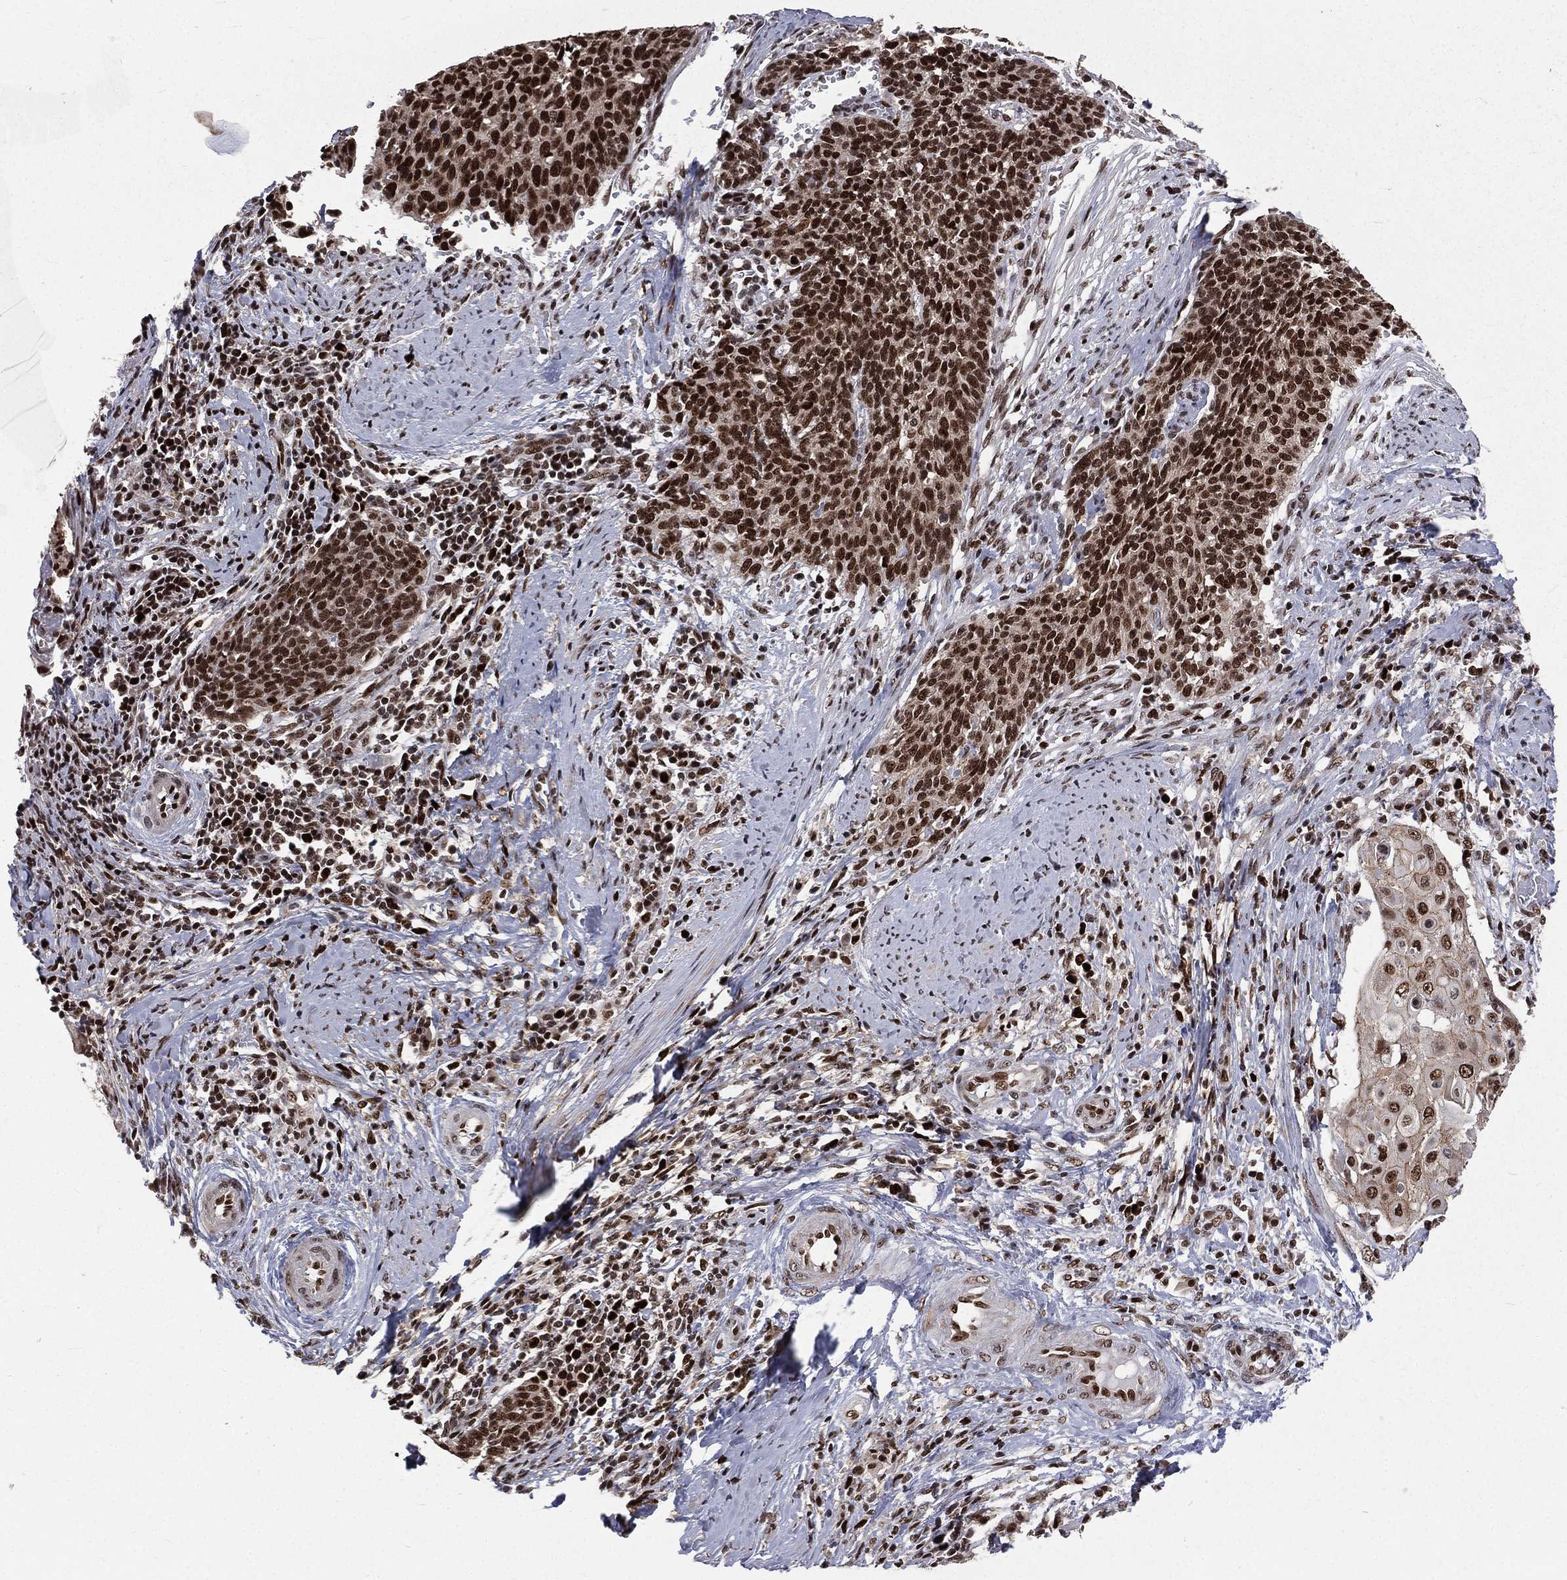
{"staining": {"intensity": "strong", "quantity": "25%-75%", "location": "nuclear"}, "tissue": "cervical cancer", "cell_type": "Tumor cells", "image_type": "cancer", "snomed": [{"axis": "morphology", "description": "Squamous cell carcinoma, NOS"}, {"axis": "topography", "description": "Cervix"}], "caption": "Cervical cancer stained with a brown dye demonstrates strong nuclear positive expression in about 25%-75% of tumor cells.", "gene": "POLB", "patient": {"sex": "female", "age": 39}}